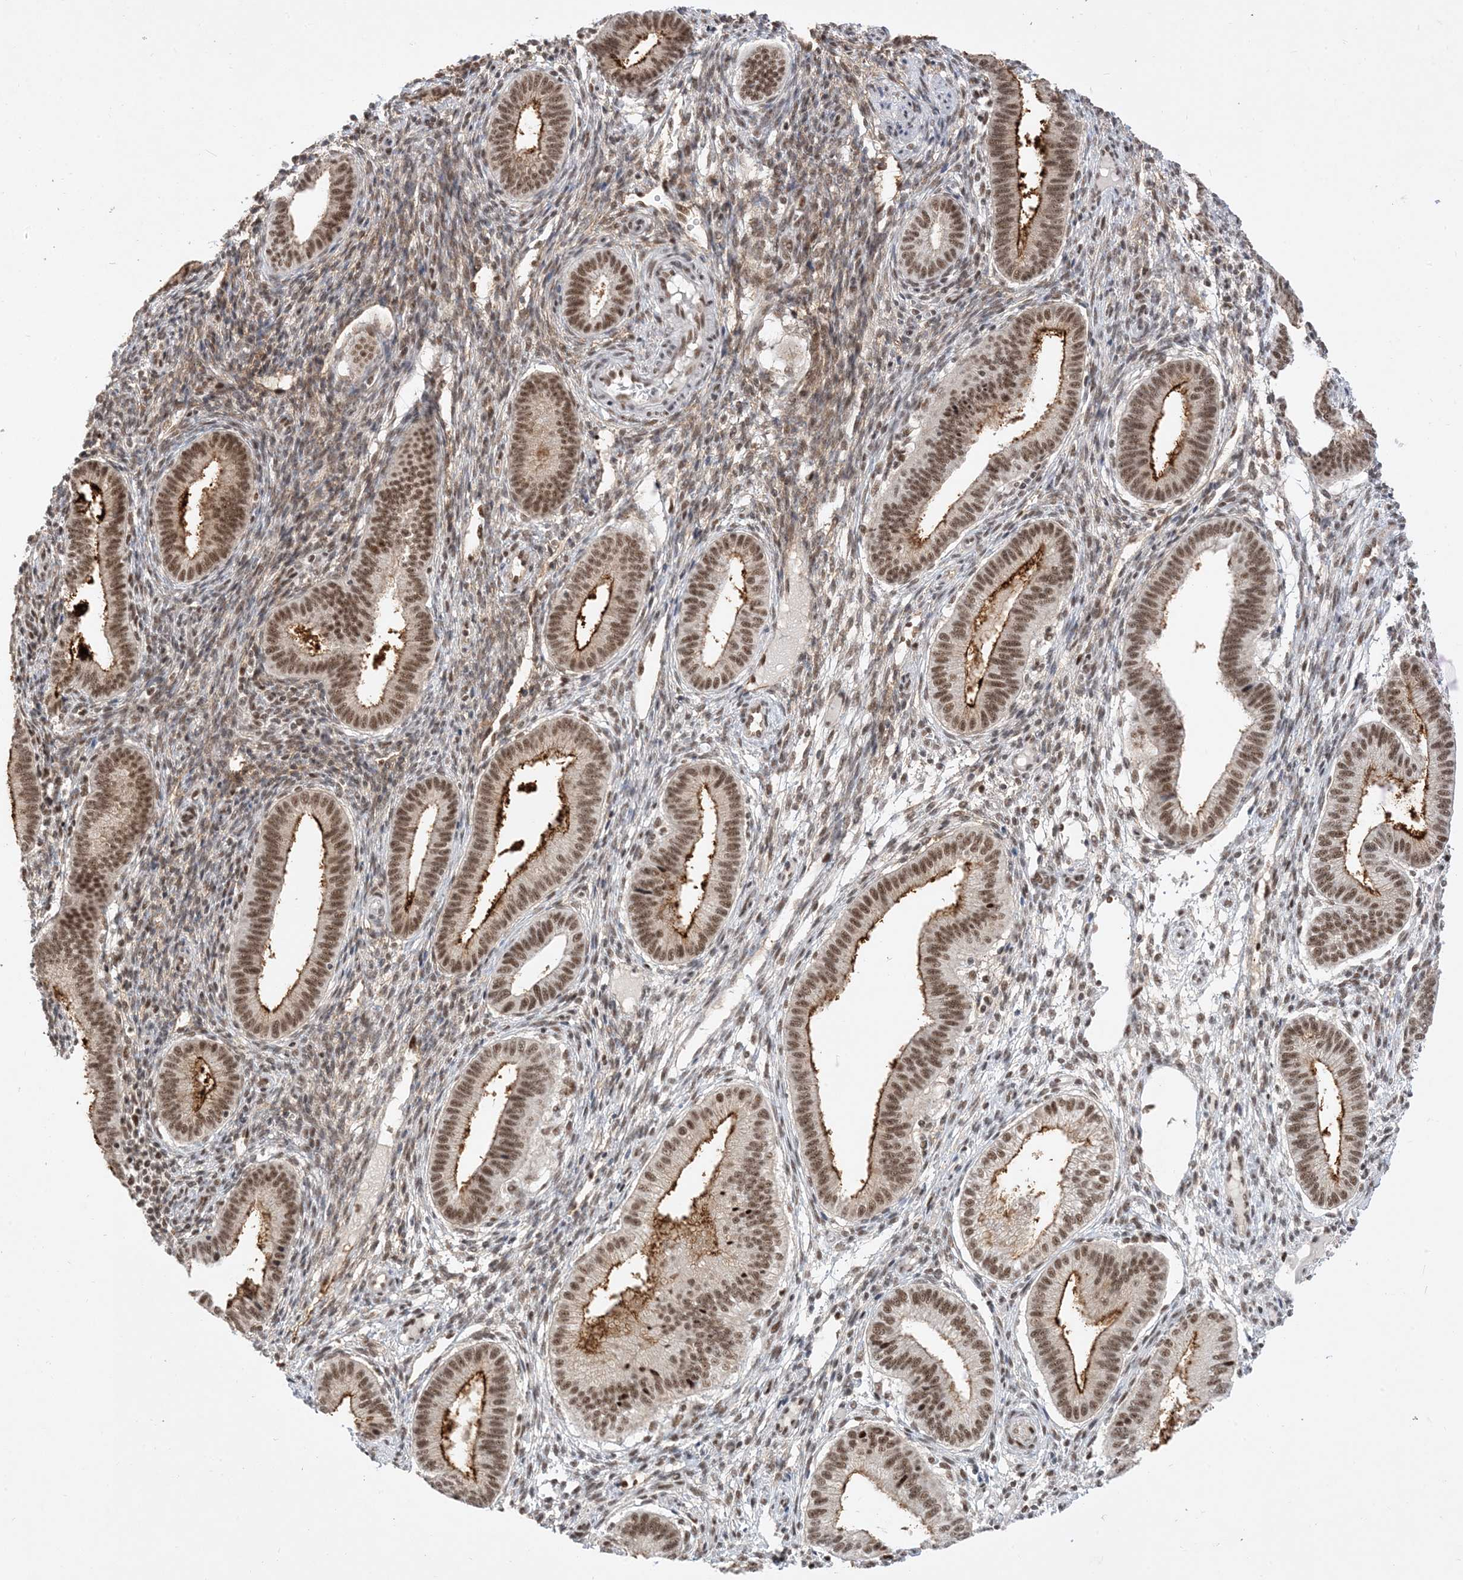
{"staining": {"intensity": "moderate", "quantity": "25%-75%", "location": "nuclear"}, "tissue": "endometrium", "cell_type": "Cells in endometrial stroma", "image_type": "normal", "snomed": [{"axis": "morphology", "description": "Normal tissue, NOS"}, {"axis": "topography", "description": "Endometrium"}], "caption": "An immunohistochemistry (IHC) image of normal tissue is shown. Protein staining in brown highlights moderate nuclear positivity in endometrium within cells in endometrial stroma.", "gene": "SF3A3", "patient": {"sex": "female", "age": 39}}